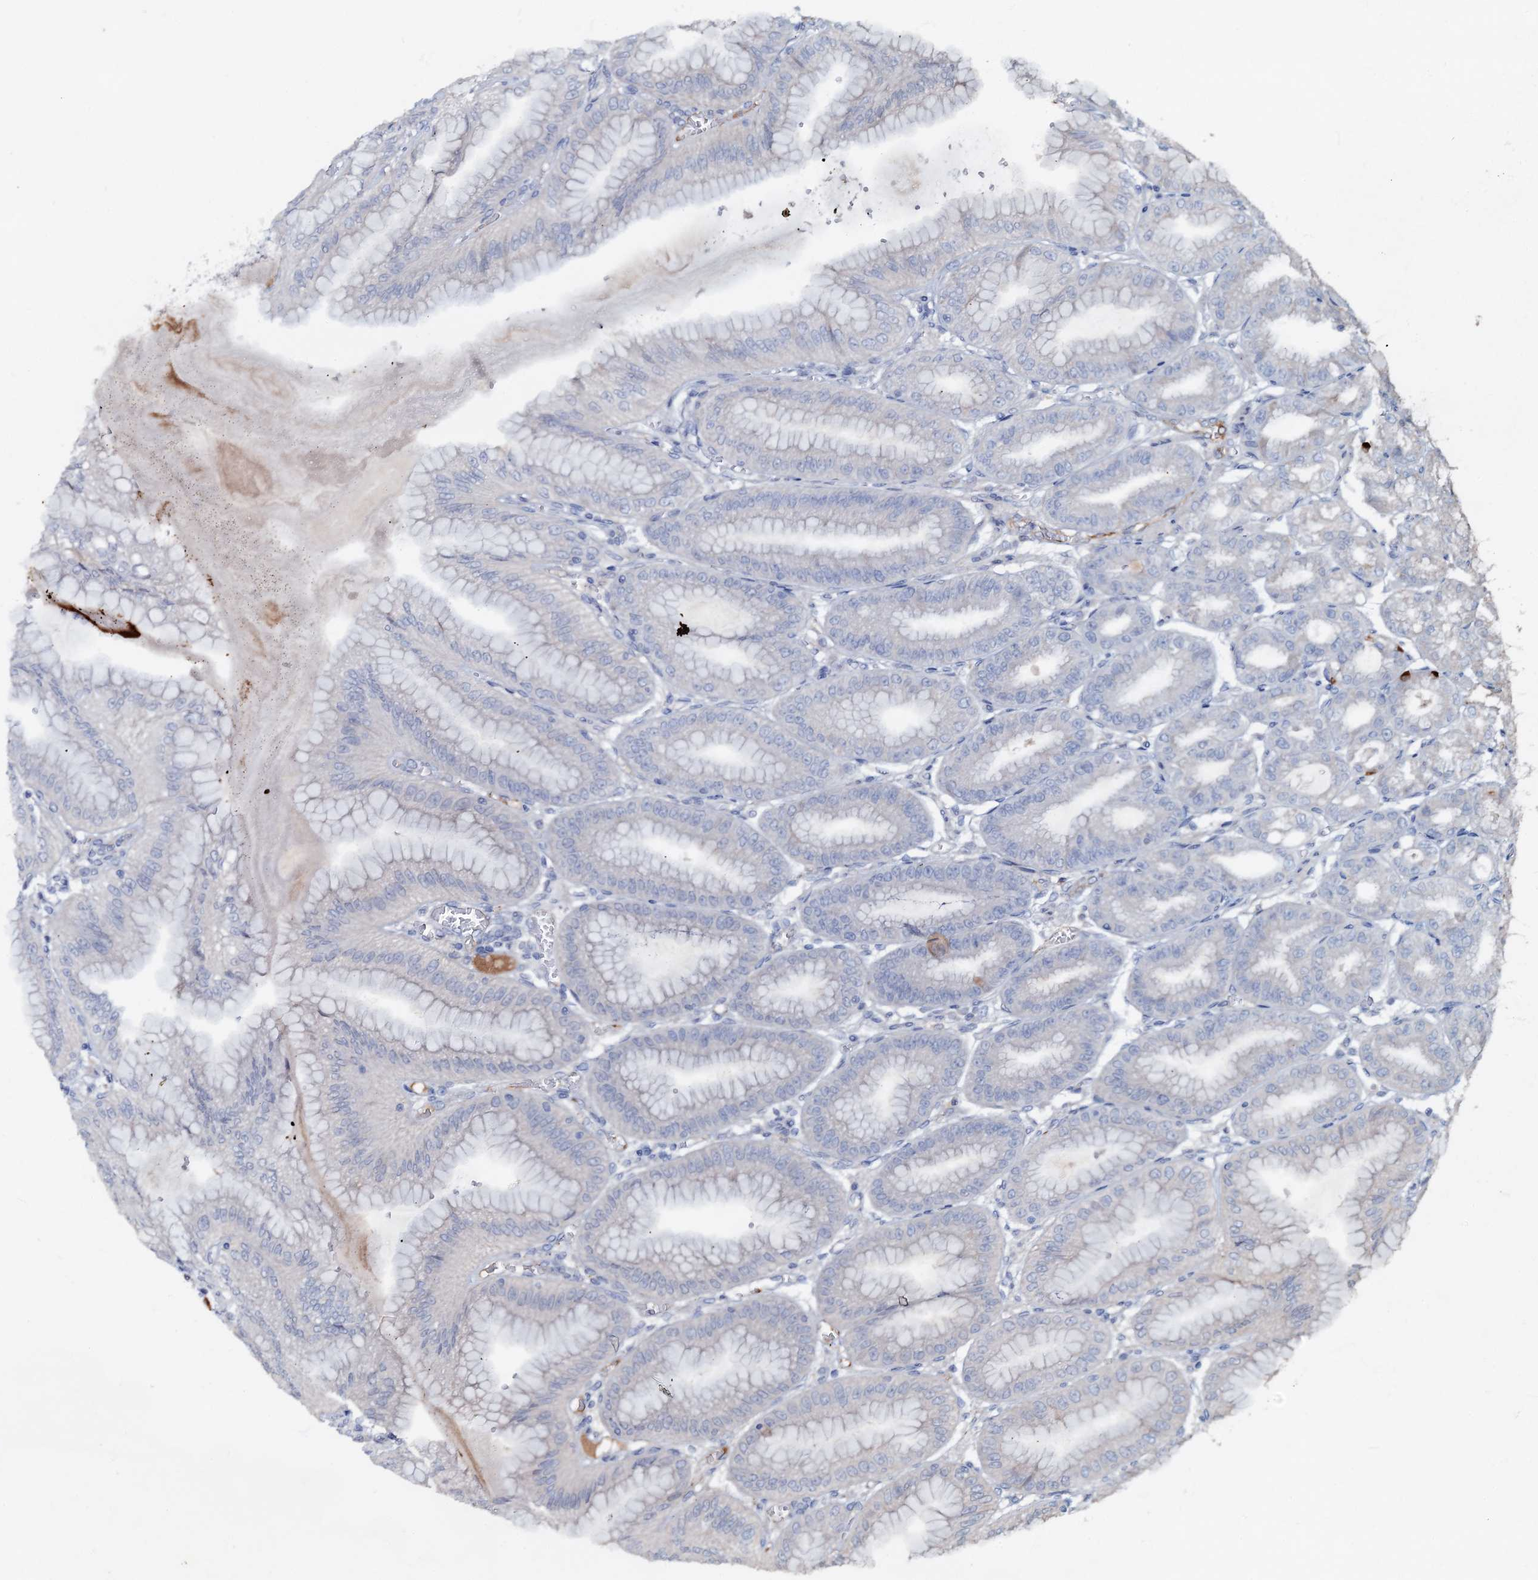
{"staining": {"intensity": "moderate", "quantity": "<25%", "location": "cytoplasmic/membranous"}, "tissue": "stomach", "cell_type": "Glandular cells", "image_type": "normal", "snomed": [{"axis": "morphology", "description": "Normal tissue, NOS"}, {"axis": "topography", "description": "Stomach, lower"}], "caption": "This micrograph shows unremarkable stomach stained with immunohistochemistry (IHC) to label a protein in brown. The cytoplasmic/membranous of glandular cells show moderate positivity for the protein. Nuclei are counter-stained blue.", "gene": "MANSC4", "patient": {"sex": "male", "age": 71}}